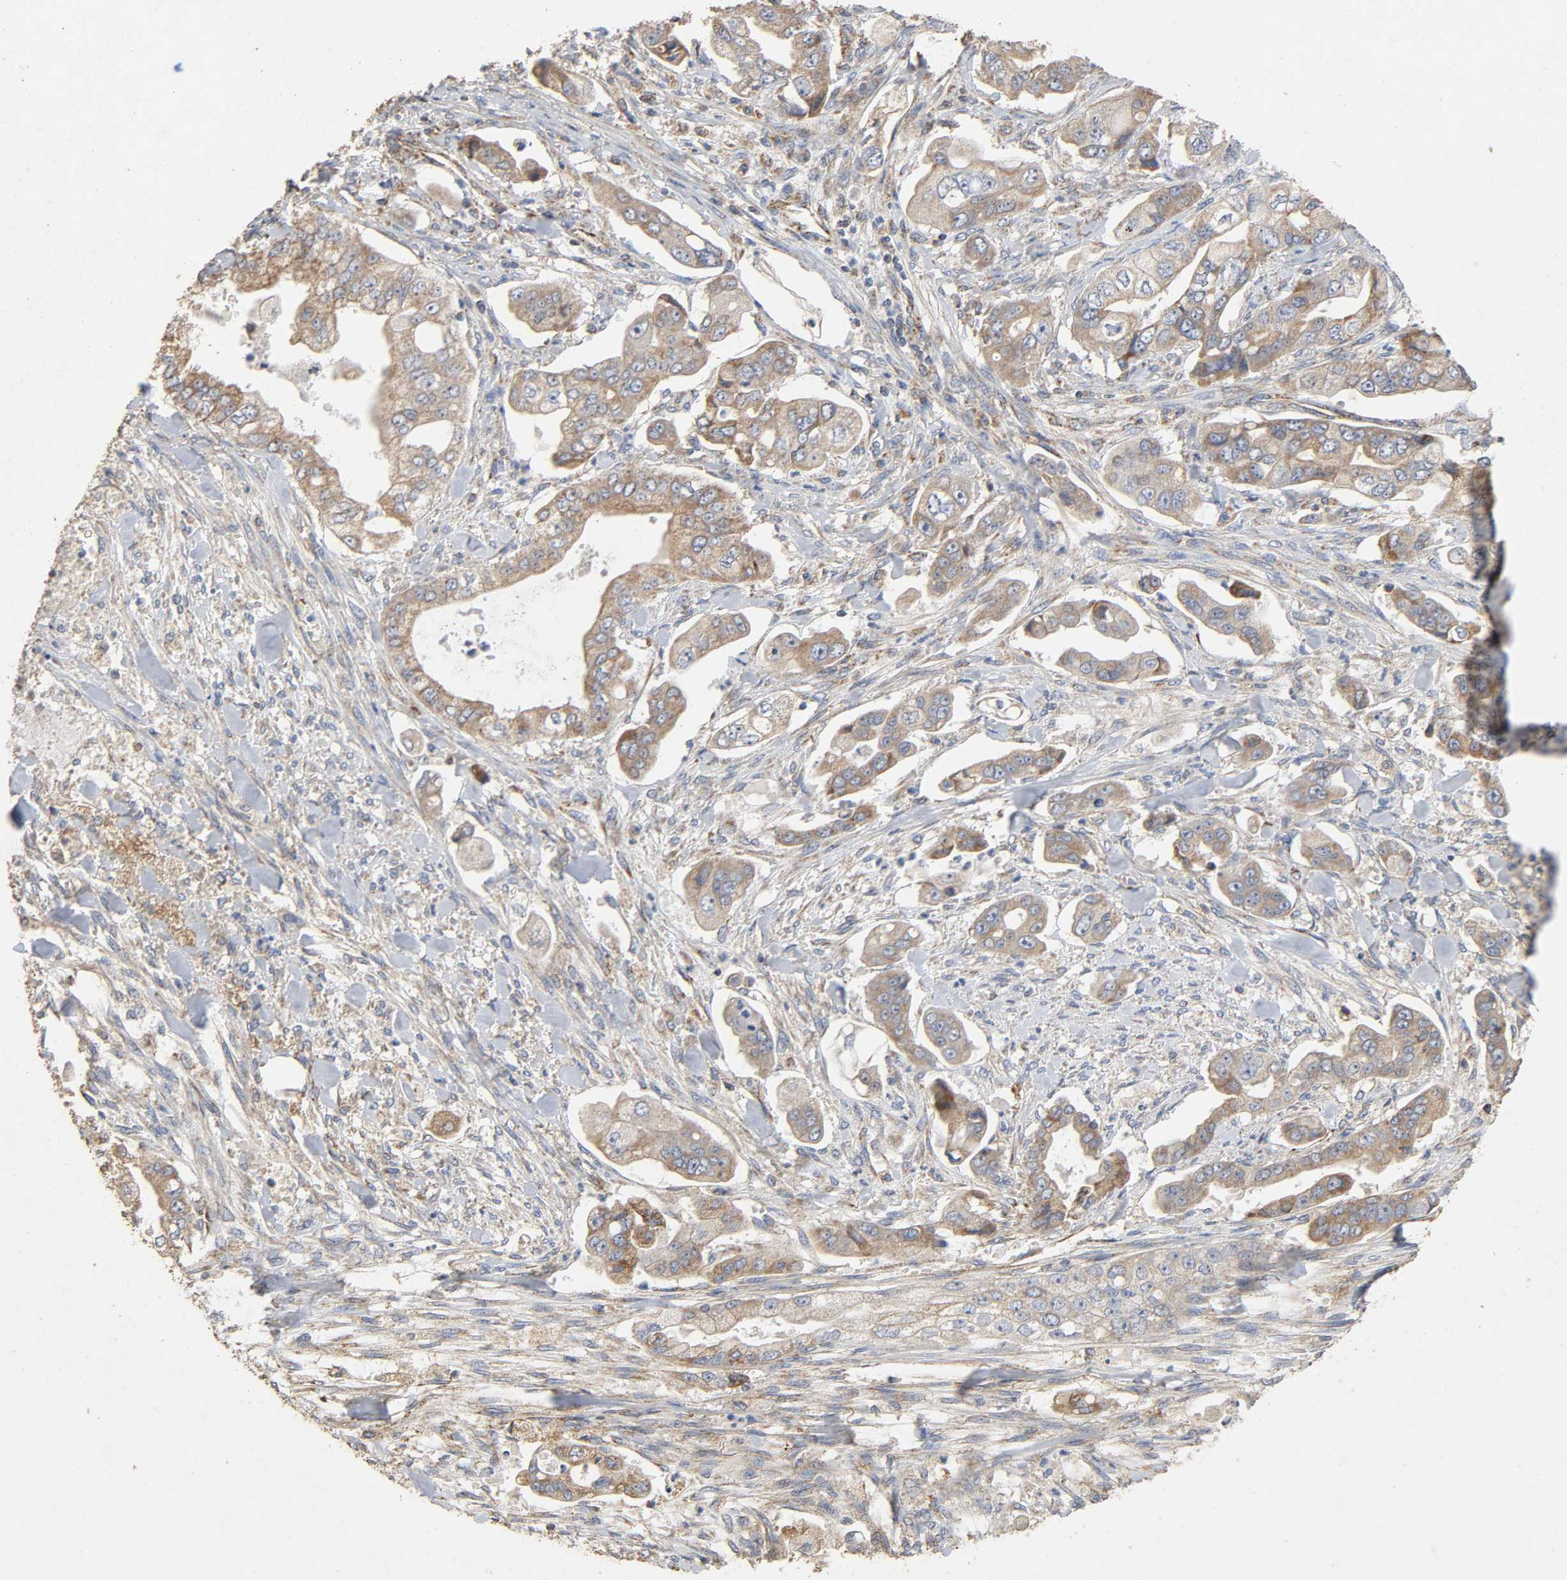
{"staining": {"intensity": "moderate", "quantity": ">75%", "location": "cytoplasmic/membranous"}, "tissue": "stomach cancer", "cell_type": "Tumor cells", "image_type": "cancer", "snomed": [{"axis": "morphology", "description": "Adenocarcinoma, NOS"}, {"axis": "topography", "description": "Stomach"}], "caption": "High-power microscopy captured an immunohistochemistry image of stomach cancer, revealing moderate cytoplasmic/membranous positivity in approximately >75% of tumor cells. (brown staining indicates protein expression, while blue staining denotes nuclei).", "gene": "NDUFS3", "patient": {"sex": "male", "age": 62}}